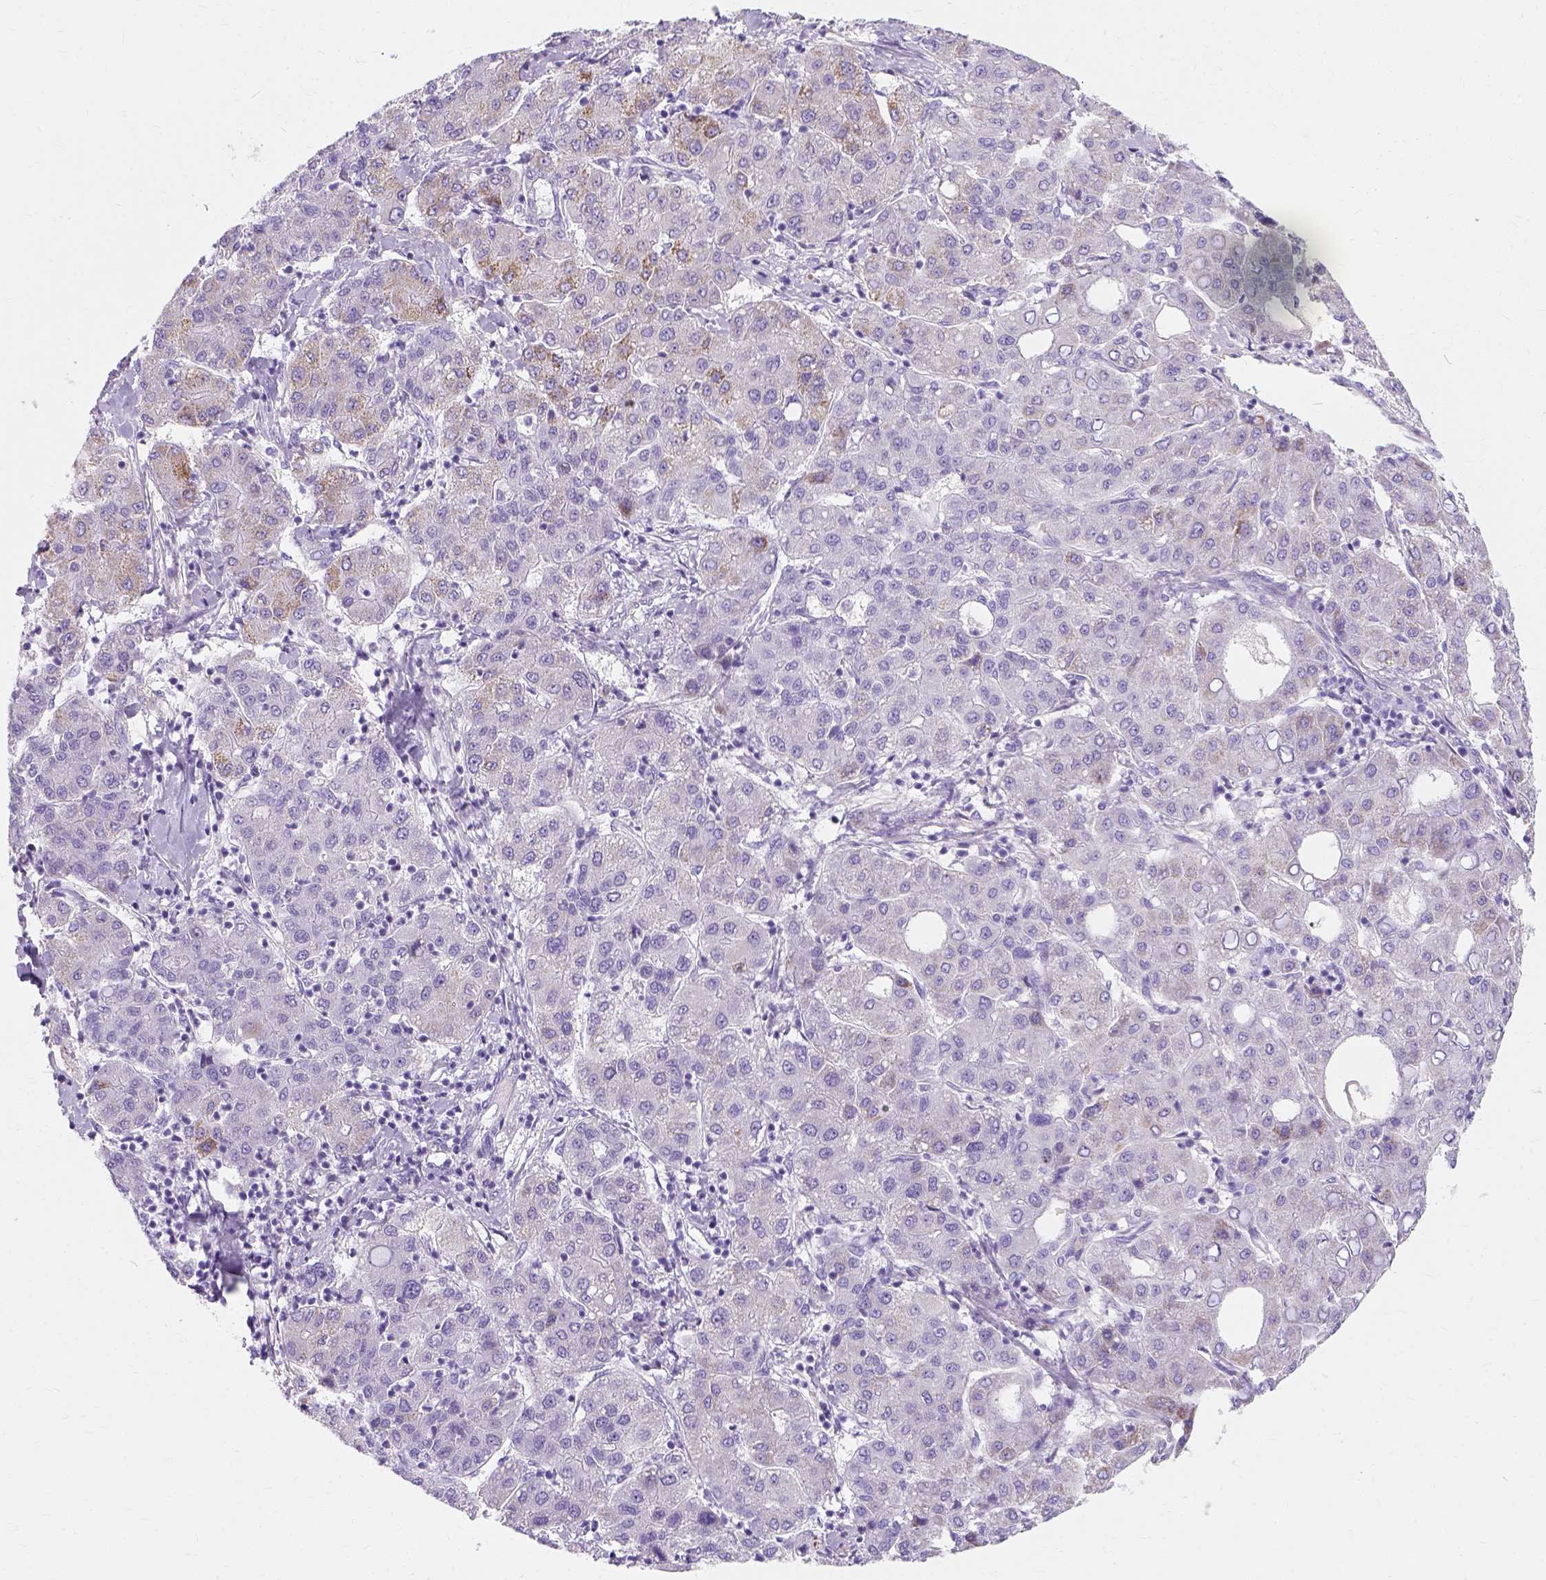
{"staining": {"intensity": "negative", "quantity": "none", "location": "none"}, "tissue": "liver cancer", "cell_type": "Tumor cells", "image_type": "cancer", "snomed": [{"axis": "morphology", "description": "Carcinoma, Hepatocellular, NOS"}, {"axis": "topography", "description": "Liver"}], "caption": "This is an IHC histopathology image of liver cancer (hepatocellular carcinoma). There is no positivity in tumor cells.", "gene": "MYH15", "patient": {"sex": "male", "age": 65}}